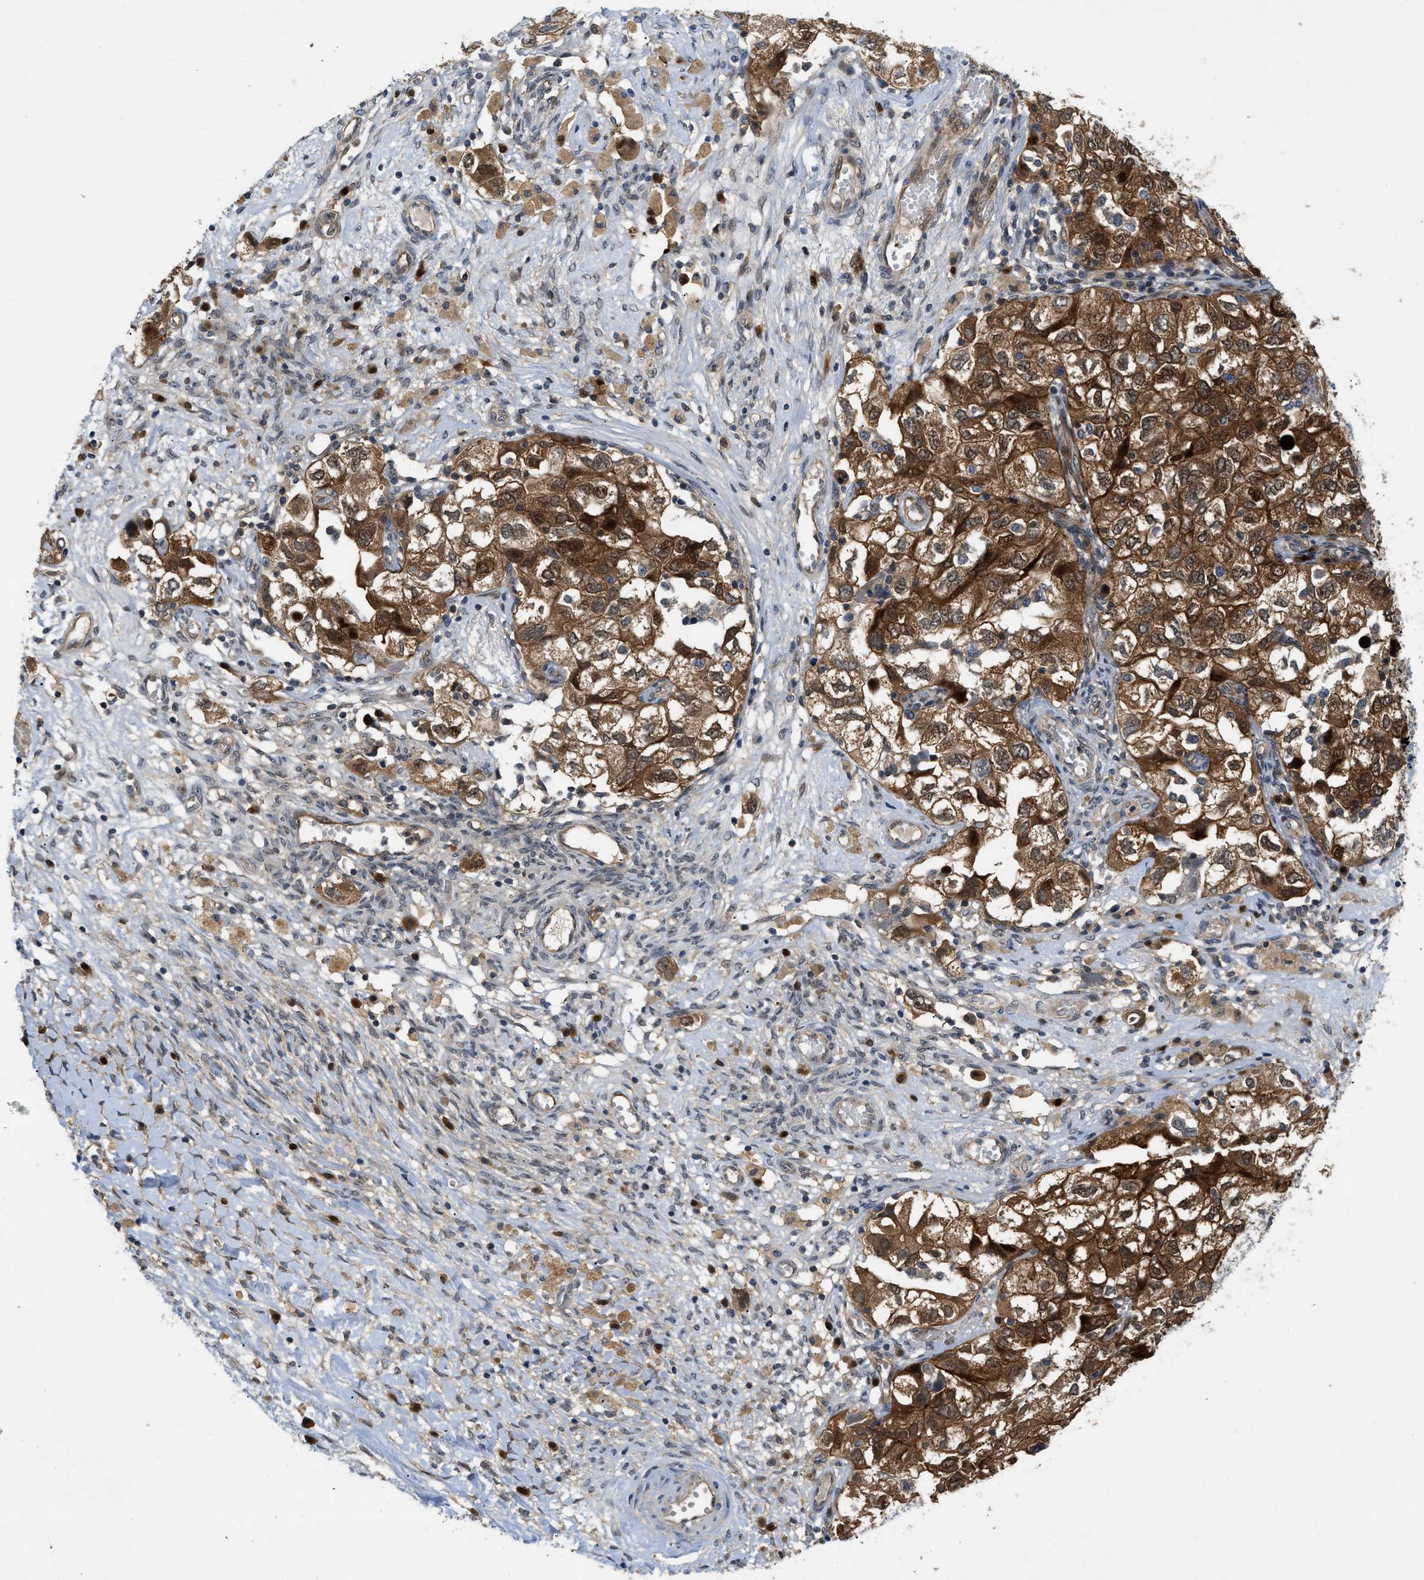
{"staining": {"intensity": "moderate", "quantity": ">75%", "location": "cytoplasmic/membranous,nuclear"}, "tissue": "ovarian cancer", "cell_type": "Tumor cells", "image_type": "cancer", "snomed": [{"axis": "morphology", "description": "Carcinoma, NOS"}, {"axis": "morphology", "description": "Cystadenocarcinoma, serous, NOS"}, {"axis": "topography", "description": "Ovary"}], "caption": "About >75% of tumor cells in ovarian cancer (serous cystadenocarcinoma) display moderate cytoplasmic/membranous and nuclear protein positivity as visualized by brown immunohistochemical staining.", "gene": "TRAK2", "patient": {"sex": "female", "age": 69}}